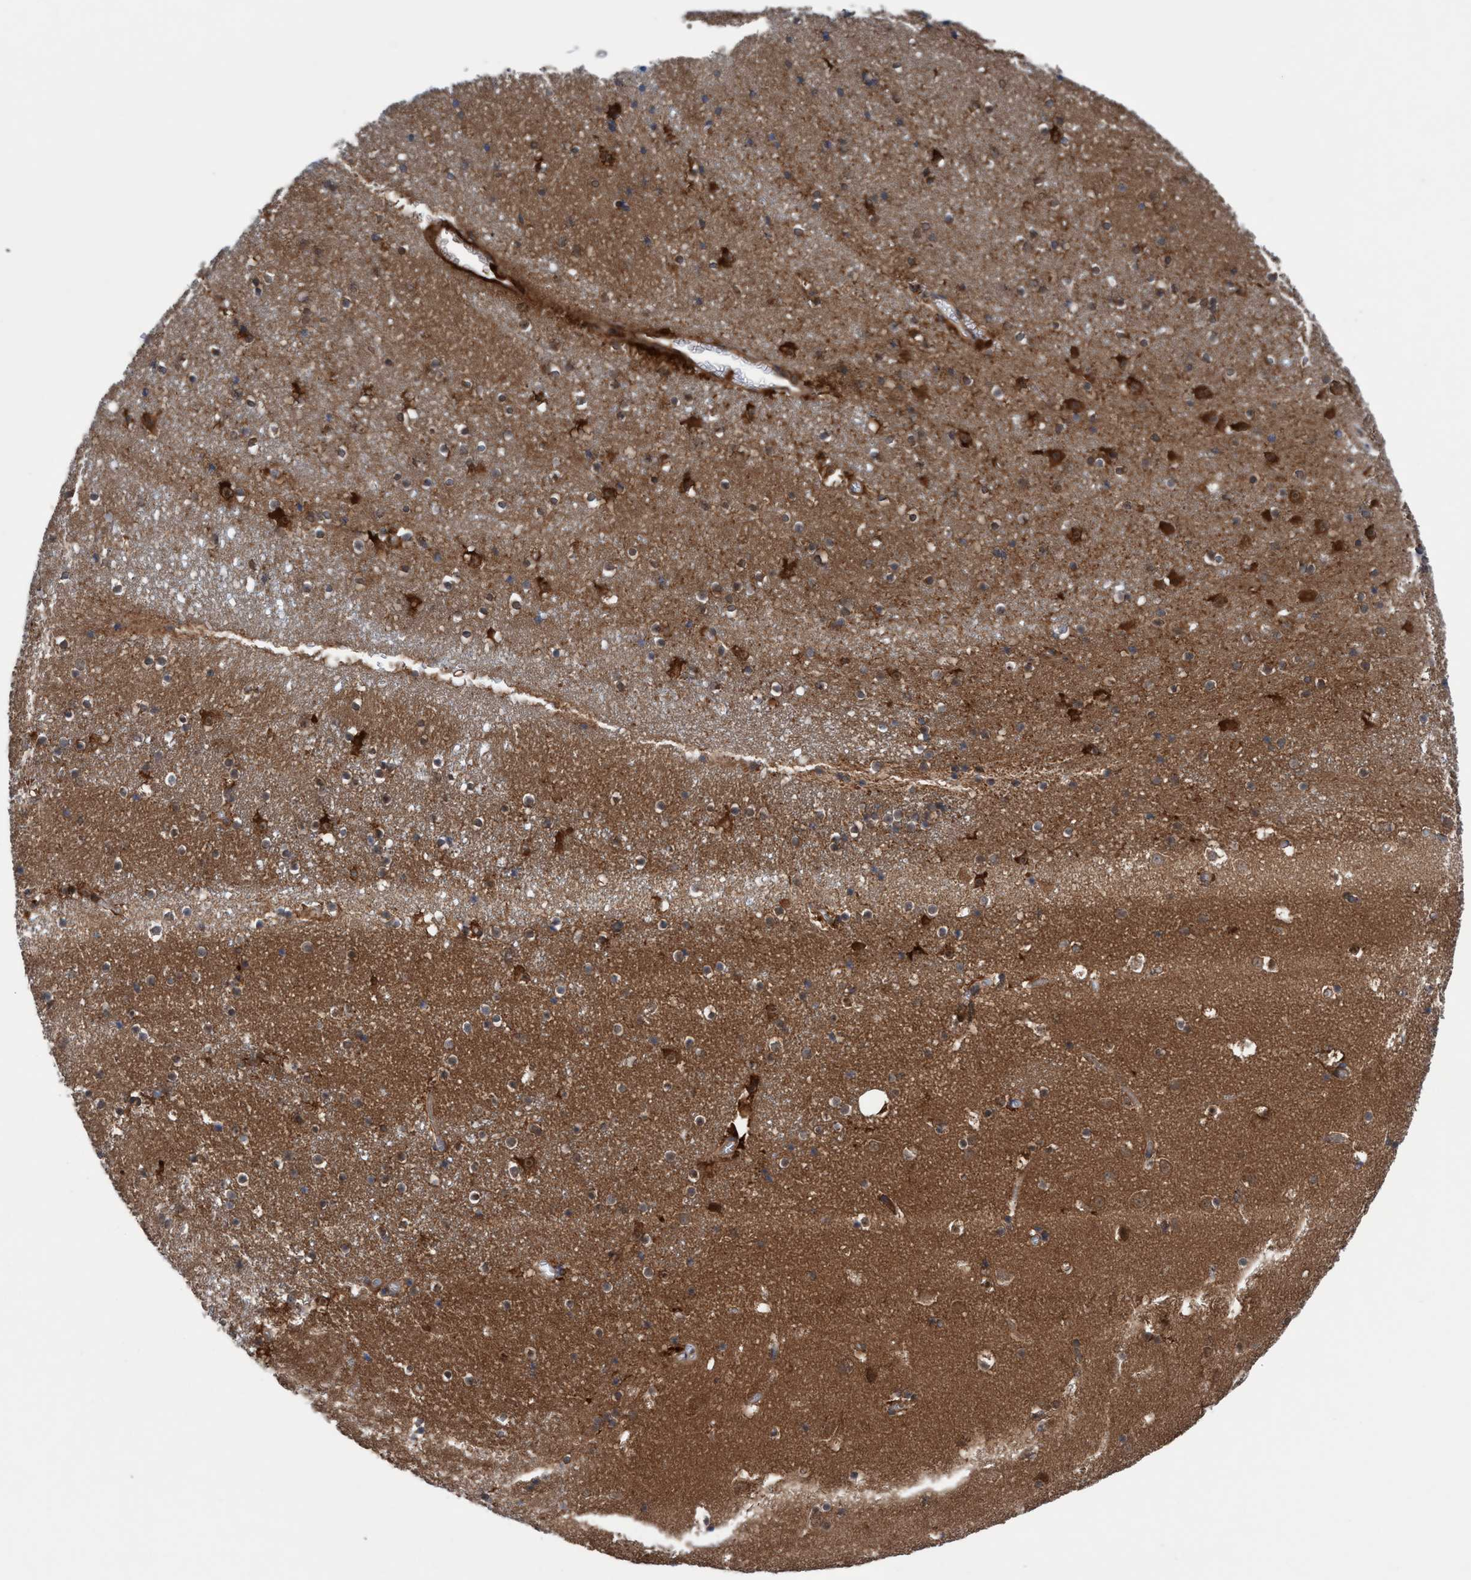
{"staining": {"intensity": "strong", "quantity": "25%-75%", "location": "cytoplasmic/membranous"}, "tissue": "caudate", "cell_type": "Glial cells", "image_type": "normal", "snomed": [{"axis": "morphology", "description": "Normal tissue, NOS"}, {"axis": "topography", "description": "Lateral ventricle wall"}], "caption": "A high amount of strong cytoplasmic/membranous staining is appreciated in about 25%-75% of glial cells in benign caudate.", "gene": "GLOD4", "patient": {"sex": "male", "age": 45}}